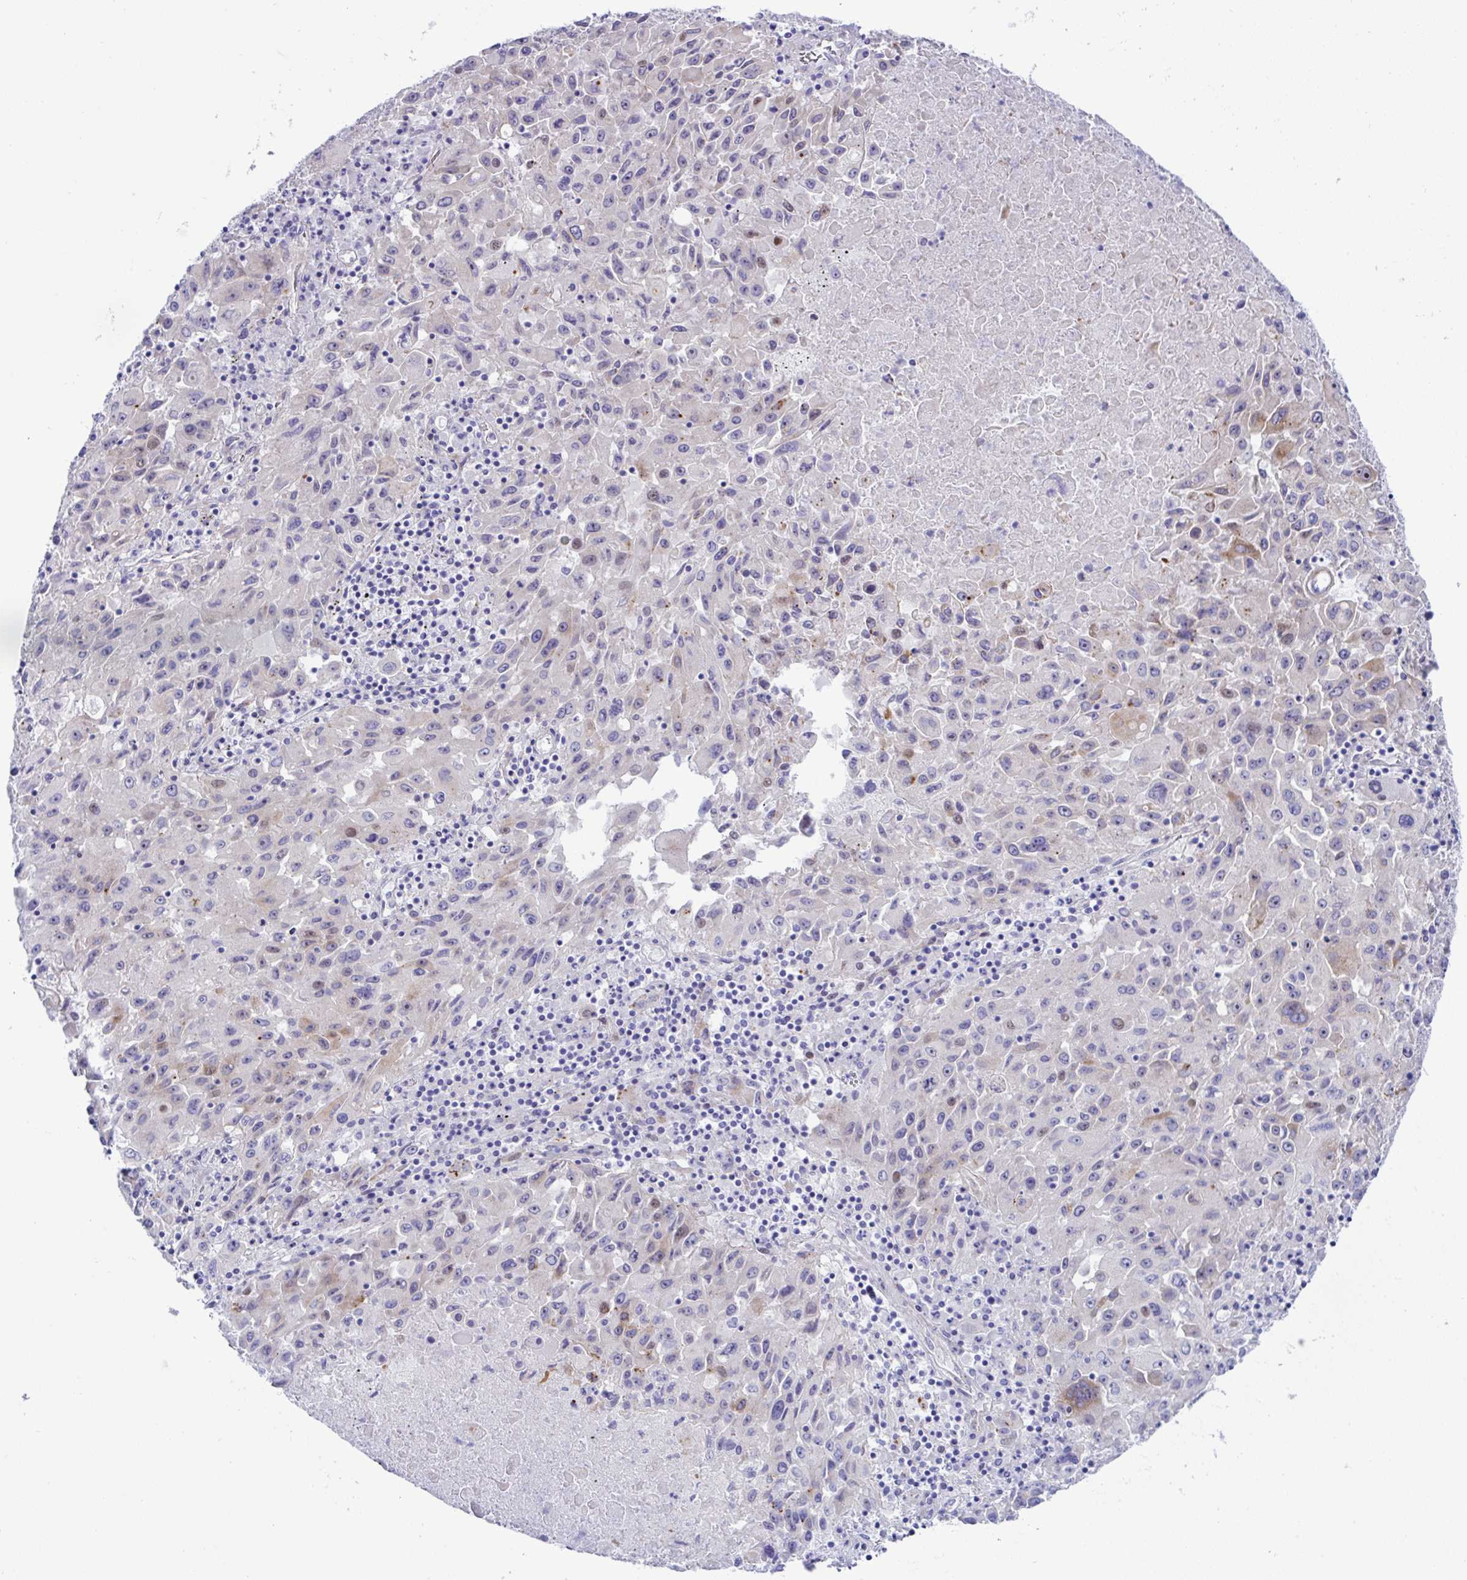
{"staining": {"intensity": "weak", "quantity": "<25%", "location": "nuclear"}, "tissue": "lung cancer", "cell_type": "Tumor cells", "image_type": "cancer", "snomed": [{"axis": "morphology", "description": "Squamous cell carcinoma, NOS"}, {"axis": "topography", "description": "Lung"}], "caption": "The micrograph reveals no significant positivity in tumor cells of lung squamous cell carcinoma.", "gene": "ZNF713", "patient": {"sex": "male", "age": 63}}